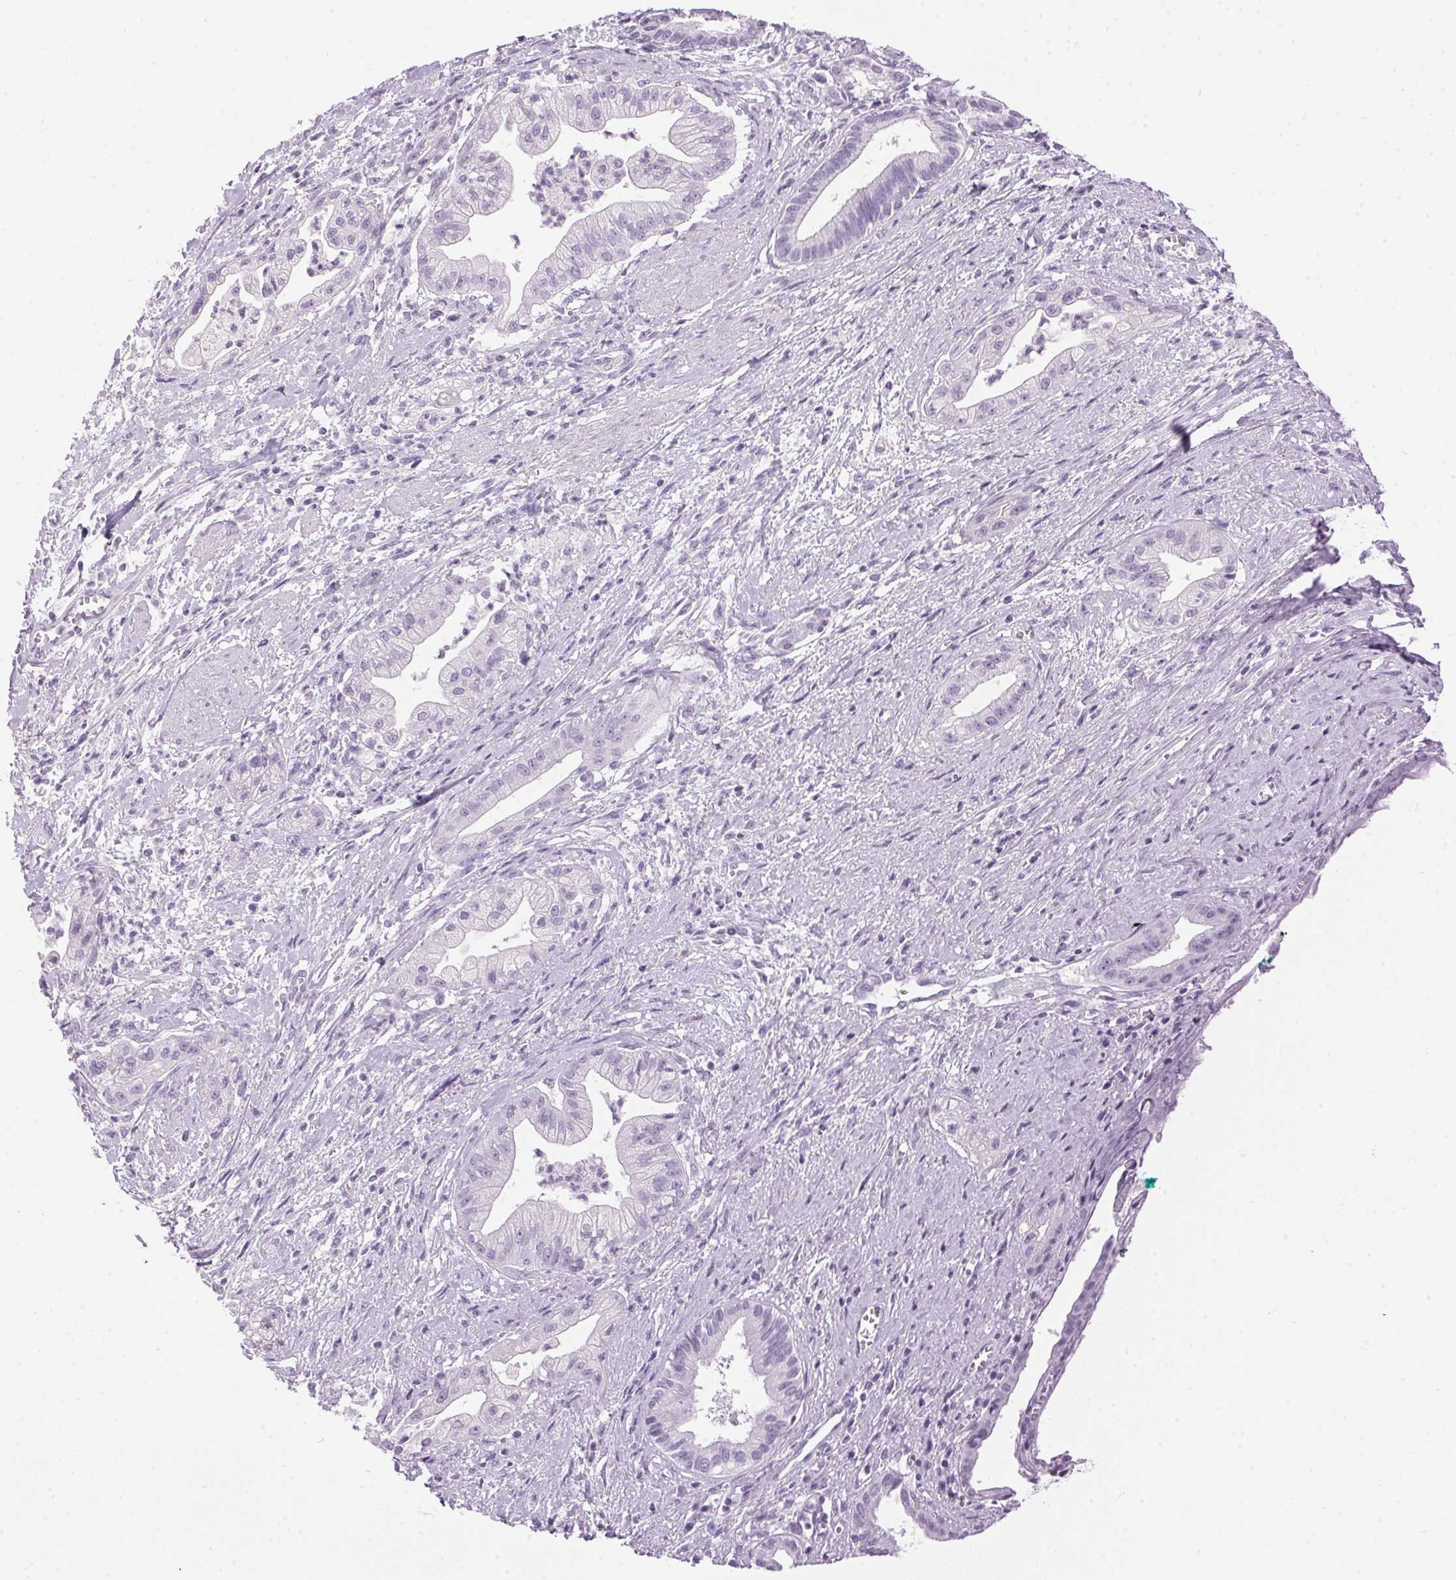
{"staining": {"intensity": "negative", "quantity": "none", "location": "none"}, "tissue": "pancreatic cancer", "cell_type": "Tumor cells", "image_type": "cancer", "snomed": [{"axis": "morphology", "description": "Normal tissue, NOS"}, {"axis": "morphology", "description": "Adenocarcinoma, NOS"}, {"axis": "topography", "description": "Lymph node"}, {"axis": "topography", "description": "Pancreas"}], "caption": "Tumor cells are negative for brown protein staining in adenocarcinoma (pancreatic).", "gene": "SP7", "patient": {"sex": "female", "age": 58}}